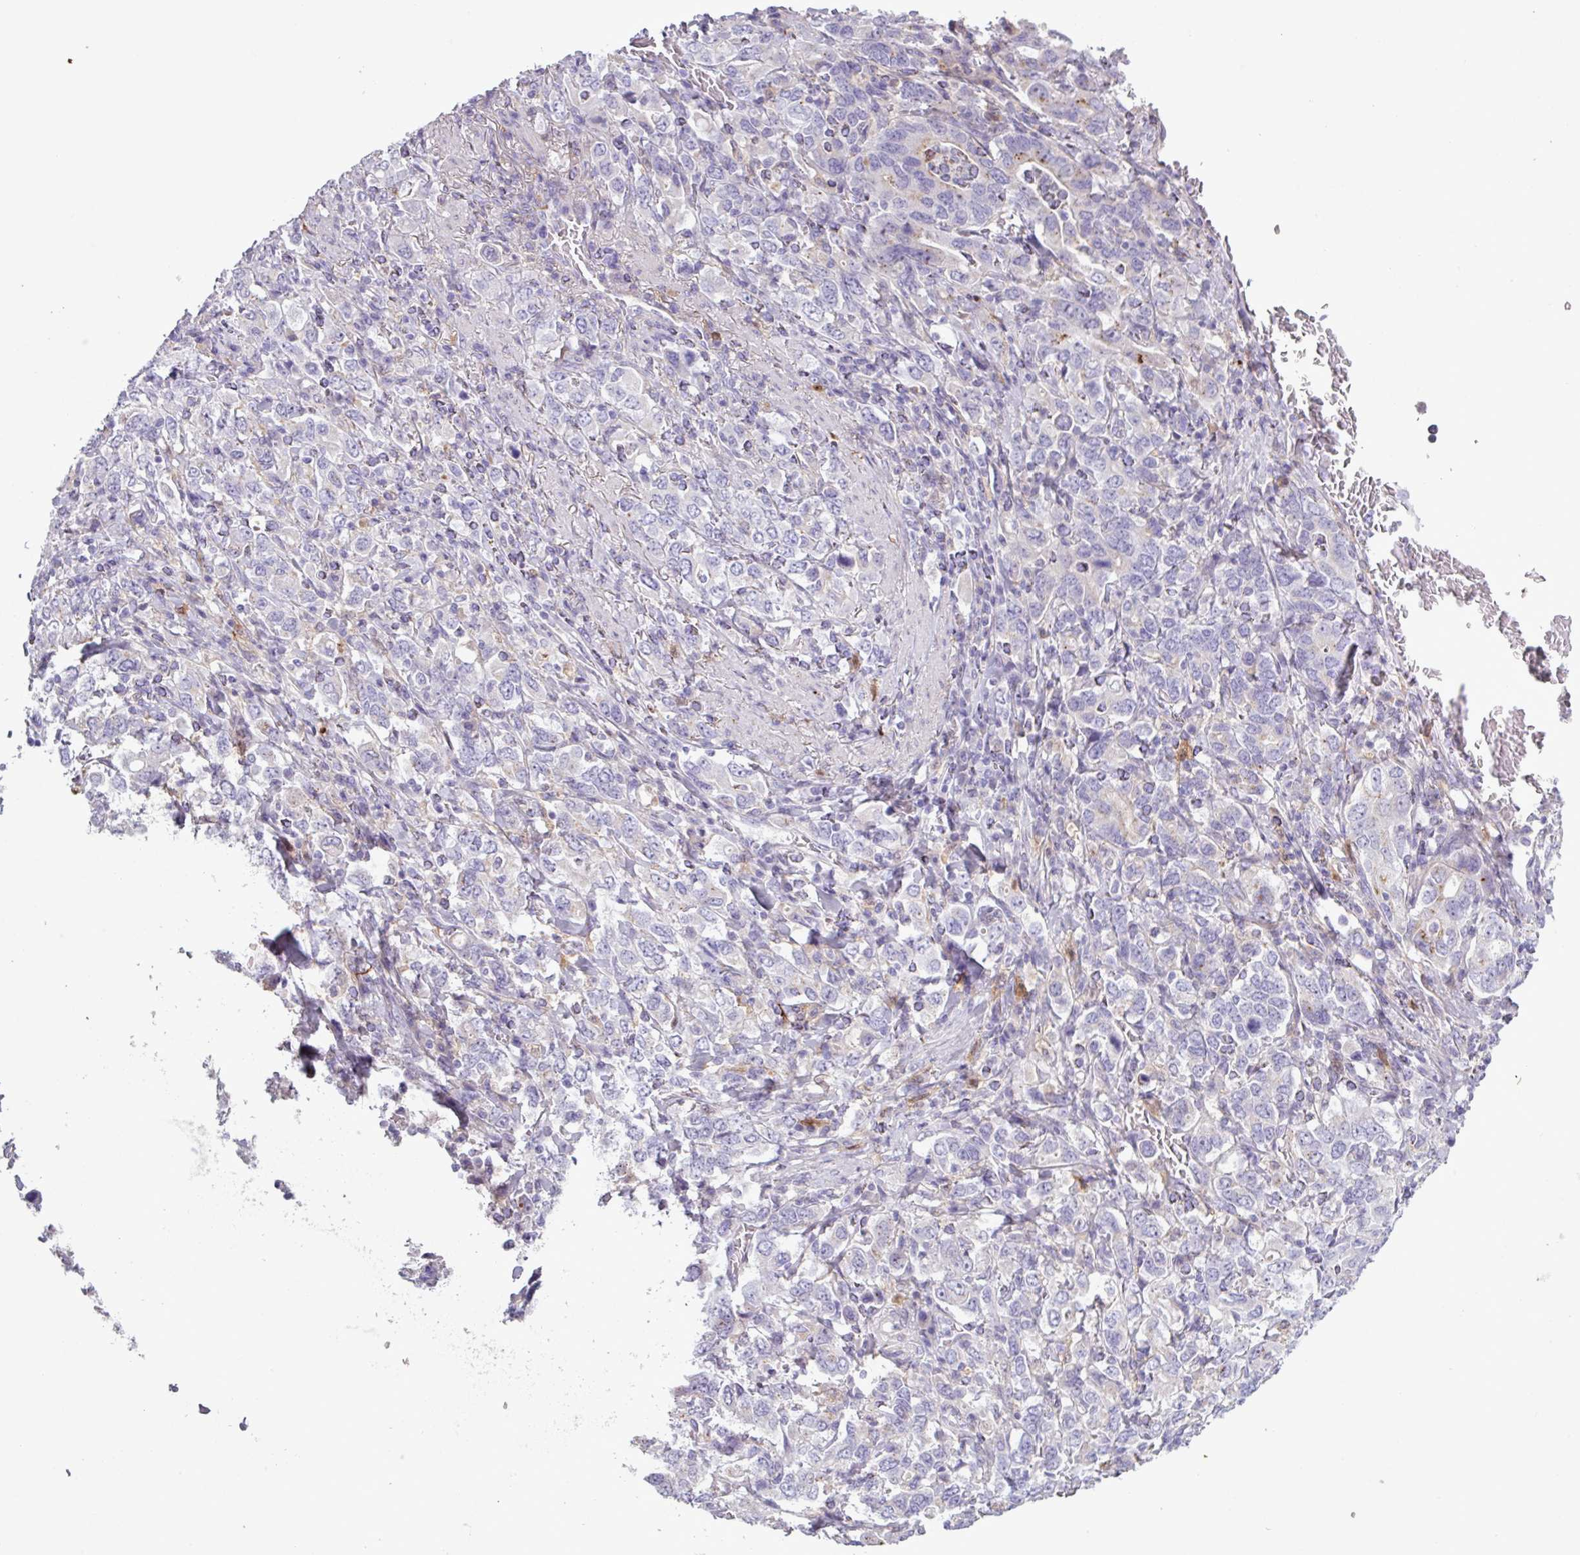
{"staining": {"intensity": "negative", "quantity": "none", "location": "none"}, "tissue": "stomach cancer", "cell_type": "Tumor cells", "image_type": "cancer", "snomed": [{"axis": "morphology", "description": "Adenocarcinoma, NOS"}, {"axis": "topography", "description": "Stomach, upper"}, {"axis": "topography", "description": "Stomach"}], "caption": "Micrograph shows no significant protein positivity in tumor cells of stomach cancer. (DAB immunohistochemistry visualized using brightfield microscopy, high magnification).", "gene": "C4B", "patient": {"sex": "male", "age": 62}}